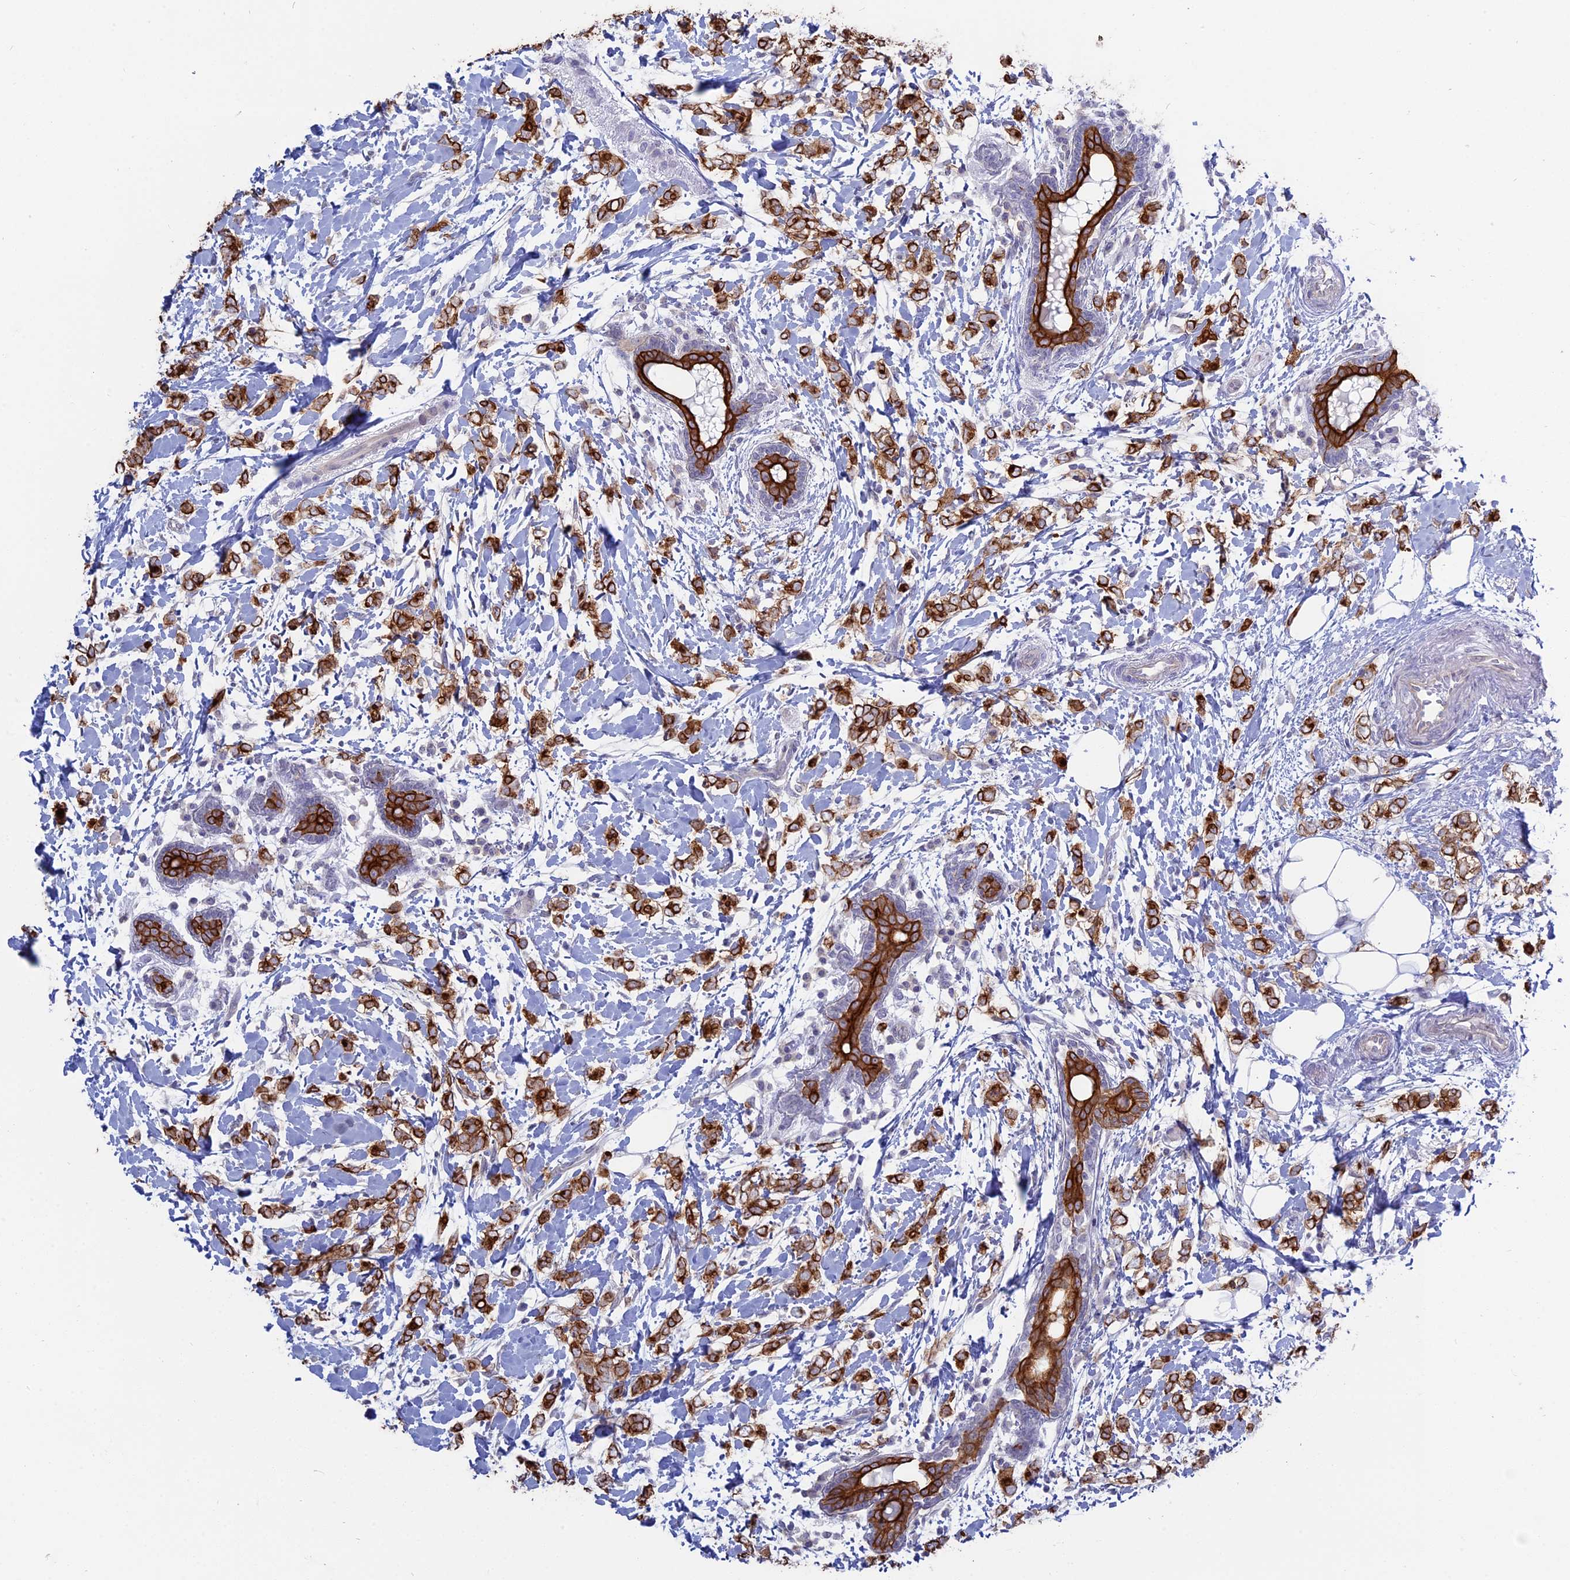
{"staining": {"intensity": "strong", "quantity": ">75%", "location": "cytoplasmic/membranous"}, "tissue": "breast cancer", "cell_type": "Tumor cells", "image_type": "cancer", "snomed": [{"axis": "morphology", "description": "Normal tissue, NOS"}, {"axis": "morphology", "description": "Lobular carcinoma"}, {"axis": "topography", "description": "Breast"}], "caption": "Protein expression analysis of human breast cancer (lobular carcinoma) reveals strong cytoplasmic/membranous positivity in approximately >75% of tumor cells. The staining is performed using DAB (3,3'-diaminobenzidine) brown chromogen to label protein expression. The nuclei are counter-stained blue using hematoxylin.", "gene": "MYO5B", "patient": {"sex": "female", "age": 47}}